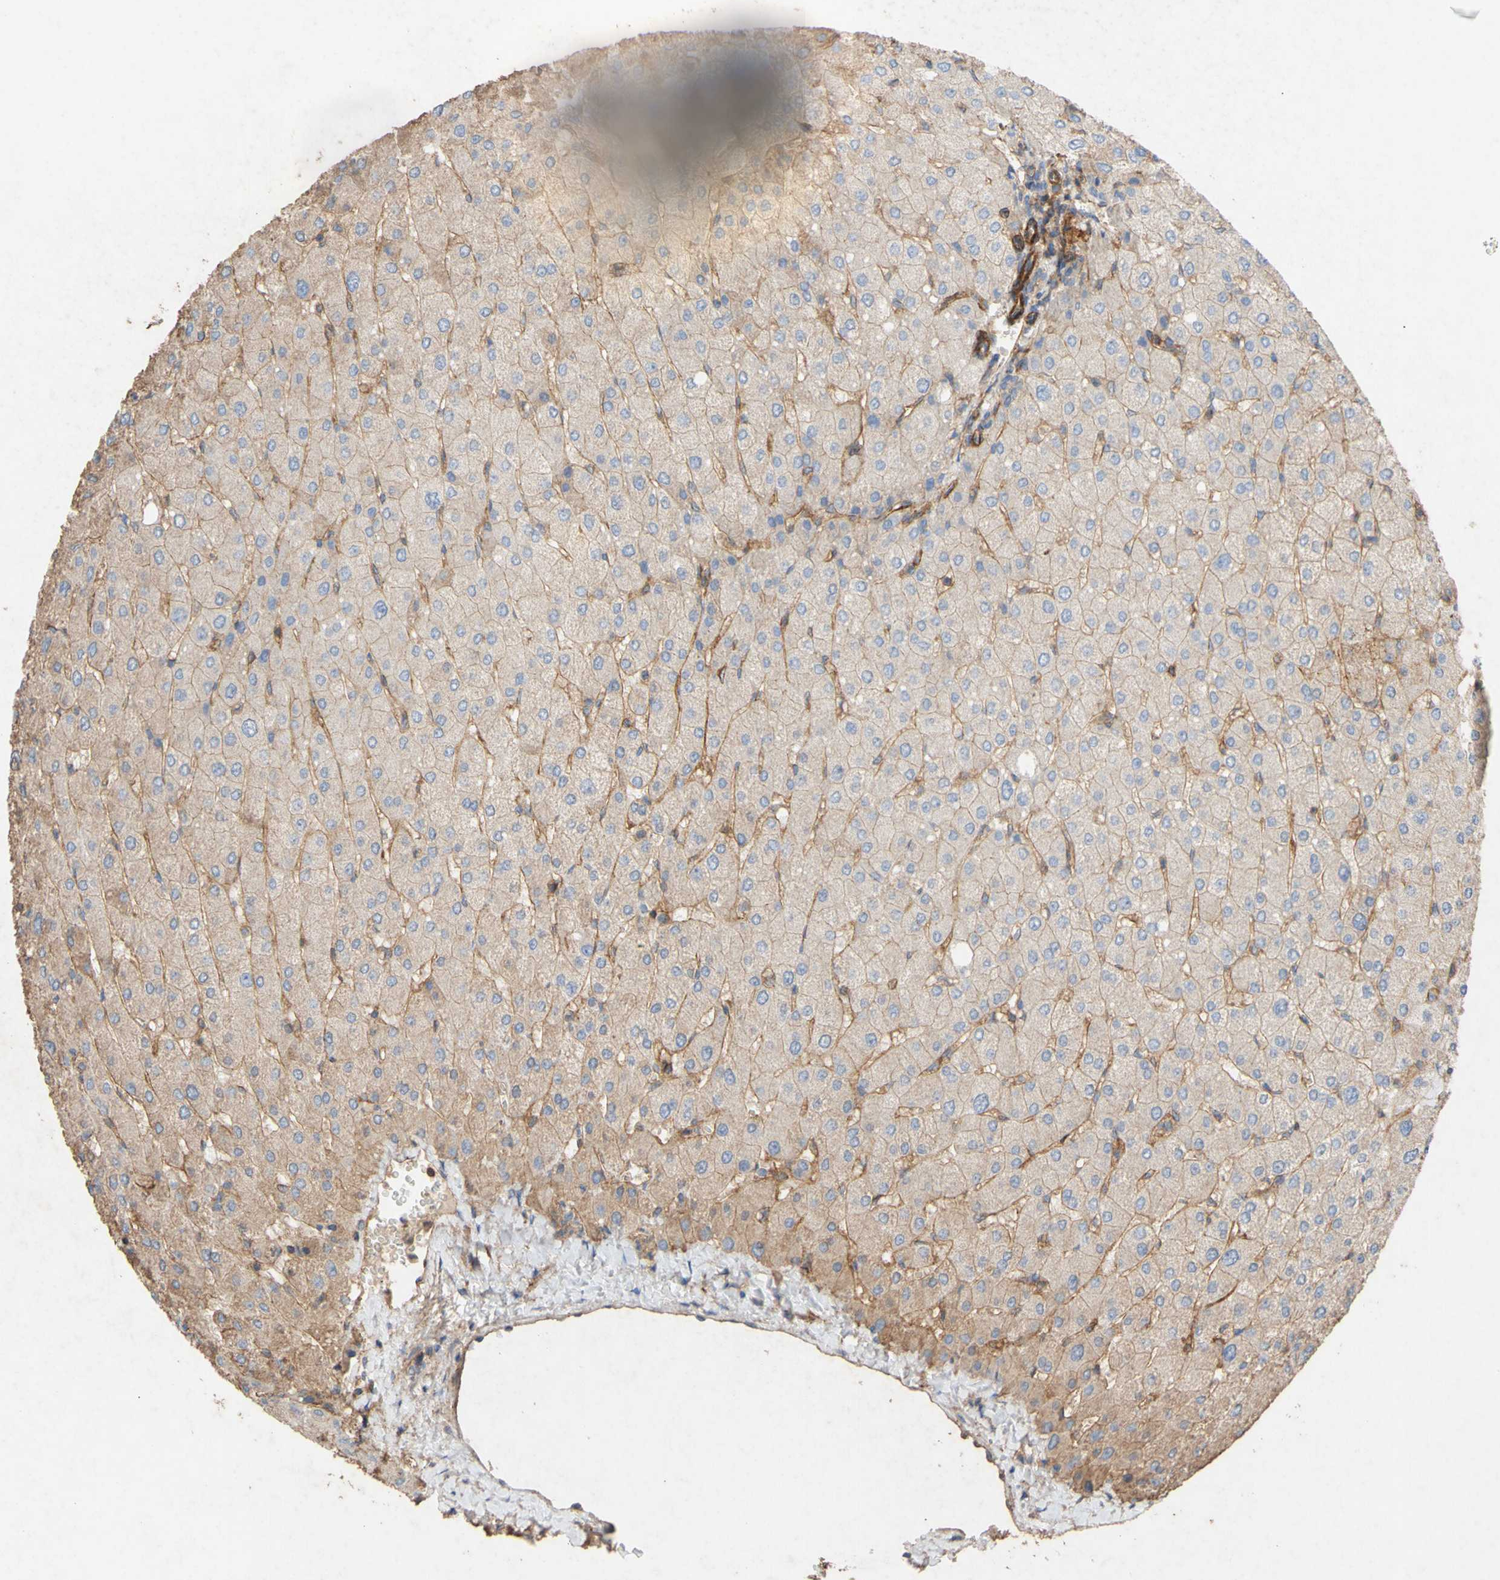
{"staining": {"intensity": "weak", "quantity": "25%-75%", "location": "cytoplasmic/membranous"}, "tissue": "liver", "cell_type": "Cholangiocytes", "image_type": "normal", "snomed": [{"axis": "morphology", "description": "Normal tissue, NOS"}, {"axis": "topography", "description": "Liver"}], "caption": "Protein positivity by immunohistochemistry (IHC) demonstrates weak cytoplasmic/membranous expression in approximately 25%-75% of cholangiocytes in normal liver.", "gene": "ATP2A3", "patient": {"sex": "male", "age": 55}}